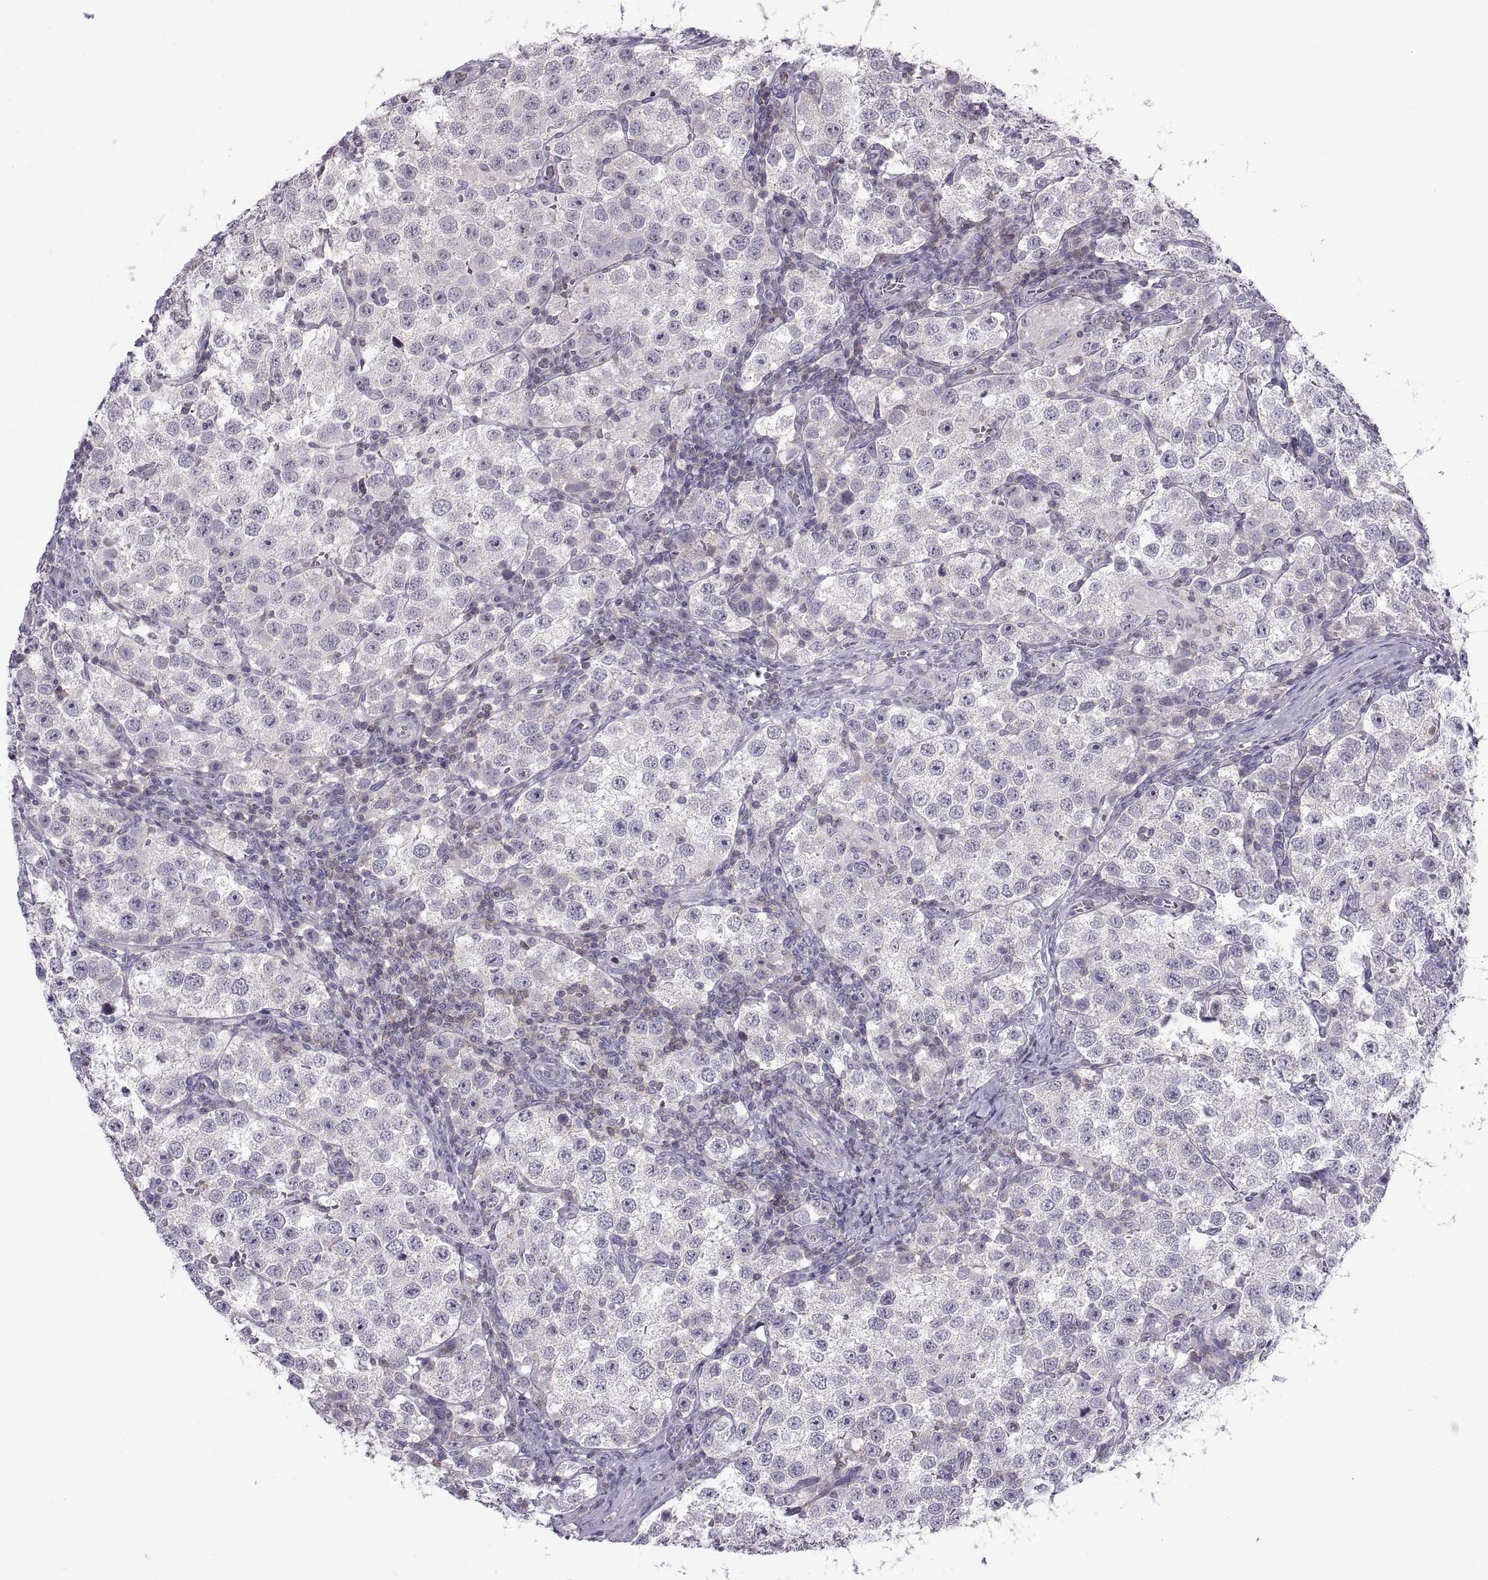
{"staining": {"intensity": "negative", "quantity": "none", "location": "none"}, "tissue": "testis cancer", "cell_type": "Tumor cells", "image_type": "cancer", "snomed": [{"axis": "morphology", "description": "Seminoma, NOS"}, {"axis": "topography", "description": "Testis"}], "caption": "Testis seminoma stained for a protein using IHC exhibits no positivity tumor cells.", "gene": "TTC21A", "patient": {"sex": "male", "age": 37}}